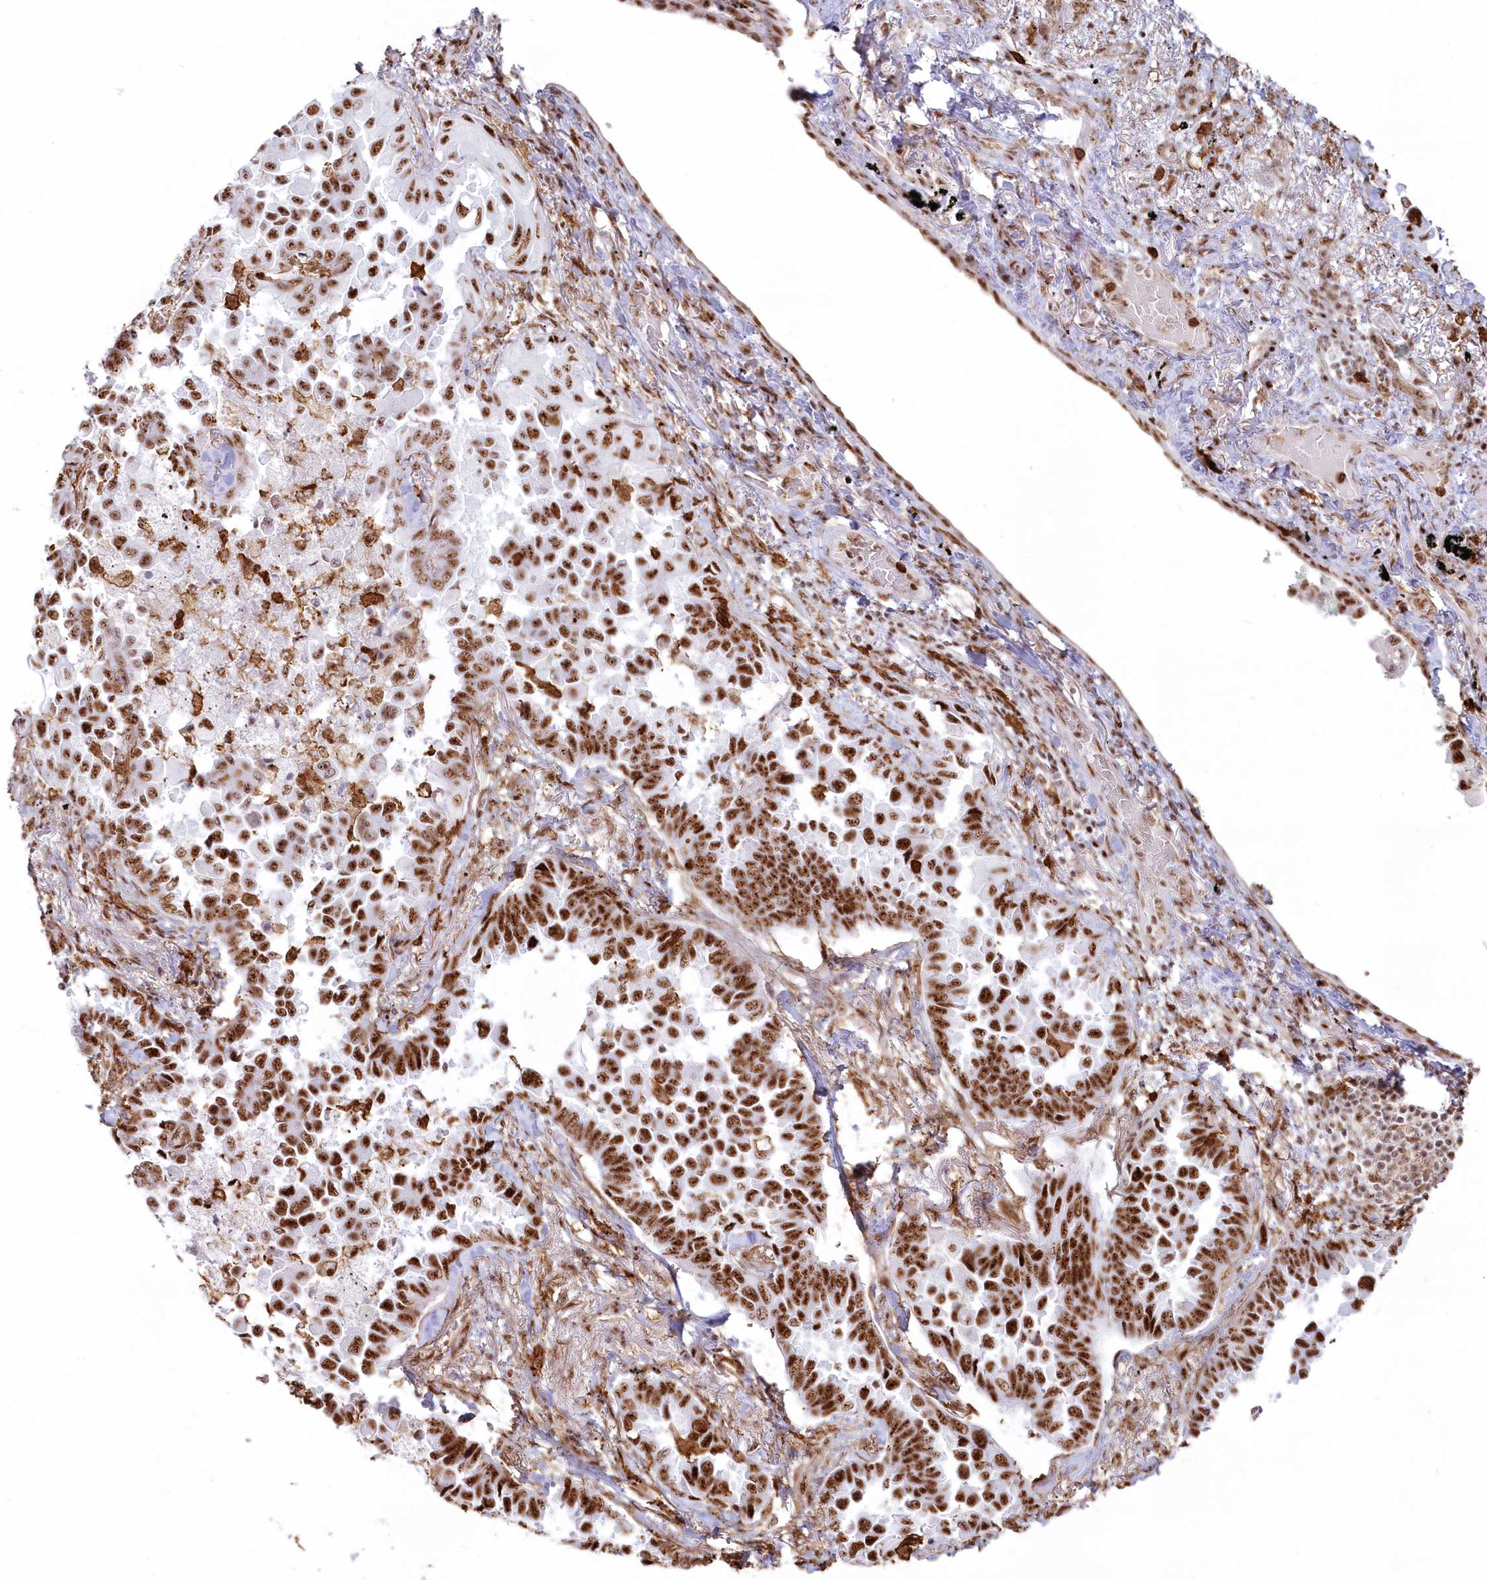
{"staining": {"intensity": "strong", "quantity": ">75%", "location": "nuclear"}, "tissue": "lung cancer", "cell_type": "Tumor cells", "image_type": "cancer", "snomed": [{"axis": "morphology", "description": "Adenocarcinoma, NOS"}, {"axis": "topography", "description": "Lung"}], "caption": "Lung cancer (adenocarcinoma) stained with immunohistochemistry reveals strong nuclear positivity in about >75% of tumor cells.", "gene": "DDX46", "patient": {"sex": "female", "age": 67}}